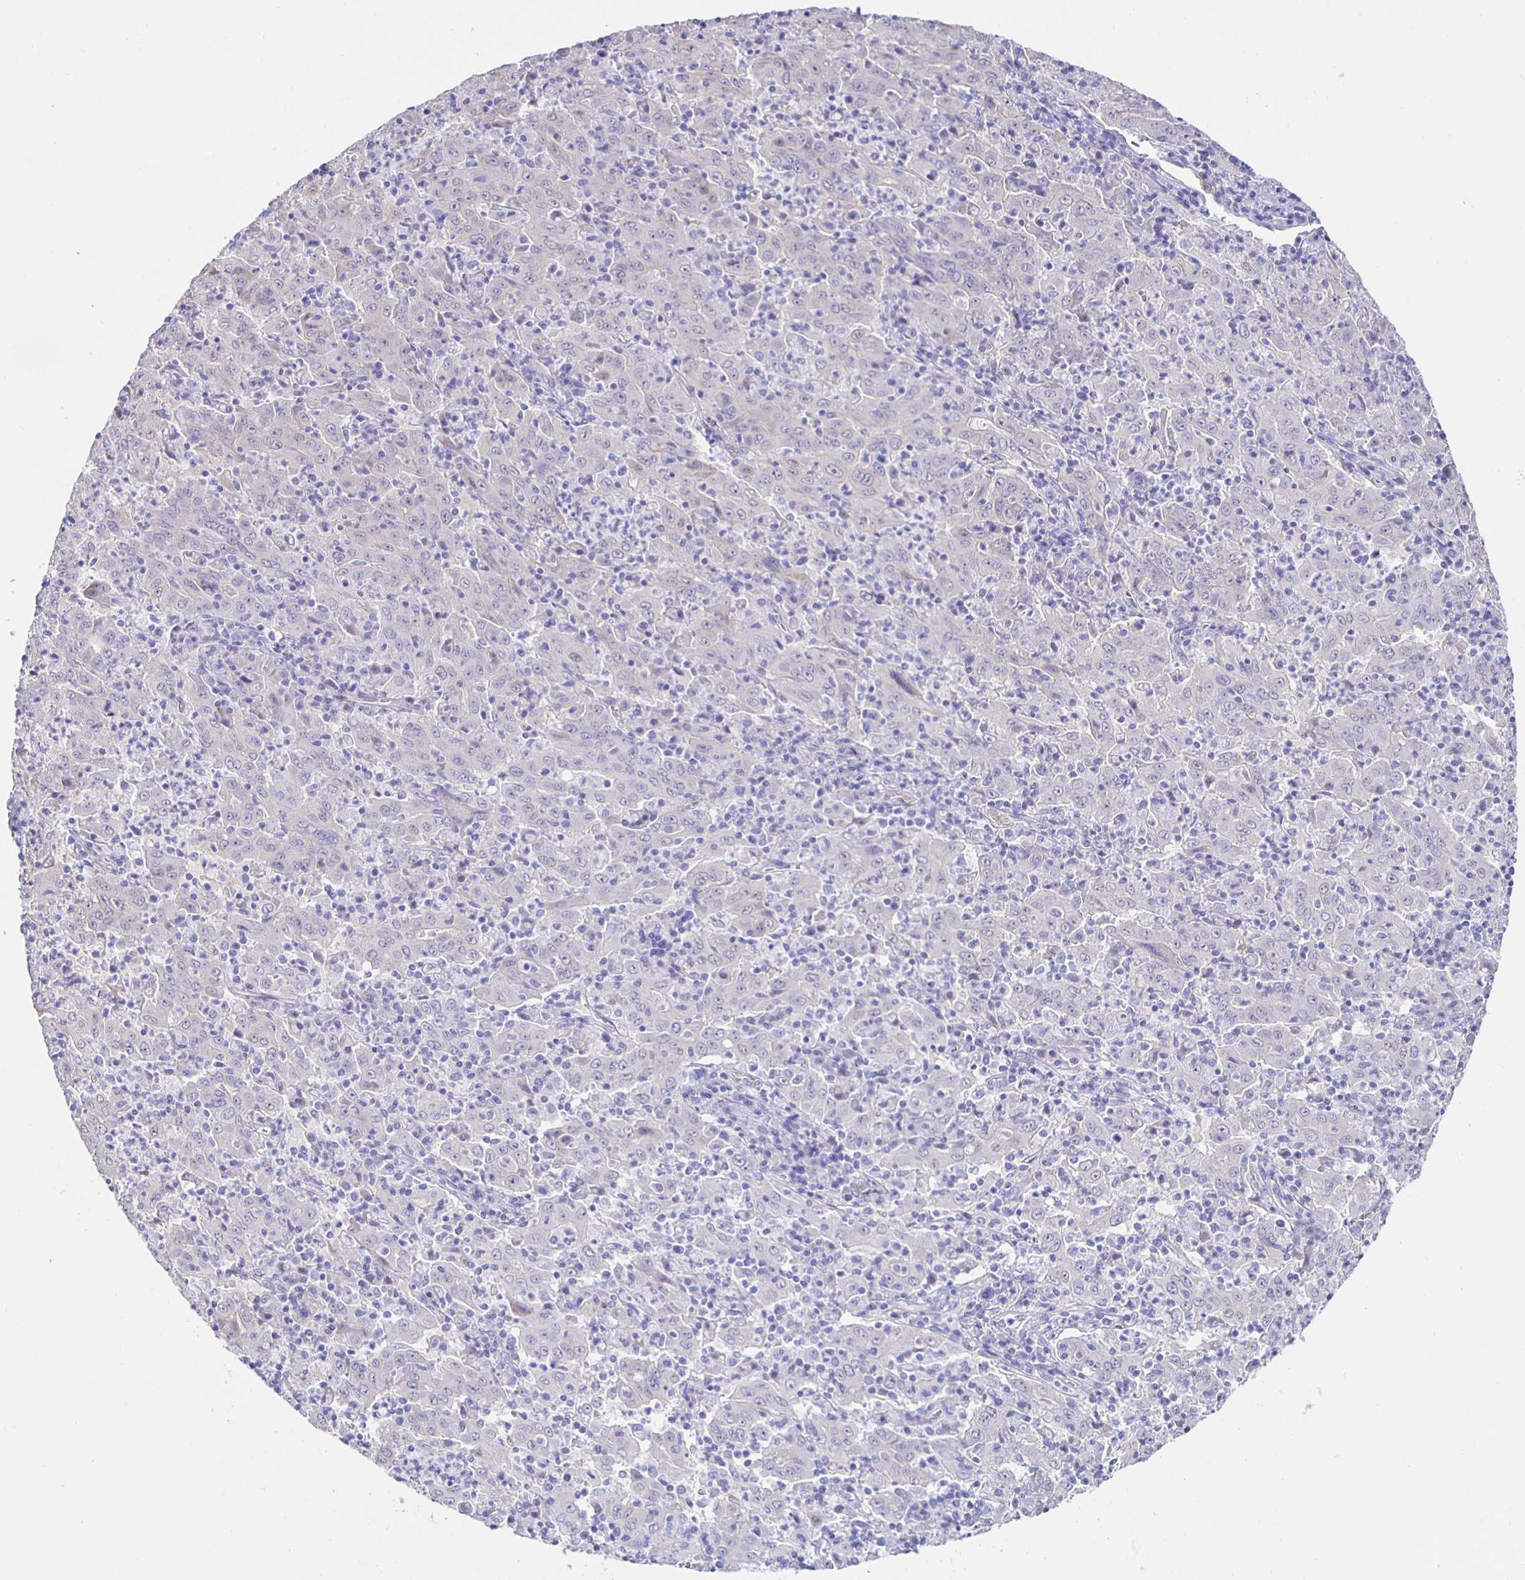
{"staining": {"intensity": "negative", "quantity": "none", "location": "none"}, "tissue": "pancreatic cancer", "cell_type": "Tumor cells", "image_type": "cancer", "snomed": [{"axis": "morphology", "description": "Adenocarcinoma, NOS"}, {"axis": "topography", "description": "Pancreas"}], "caption": "Tumor cells show no significant protein expression in adenocarcinoma (pancreatic).", "gene": "HSPA4L", "patient": {"sex": "male", "age": 63}}